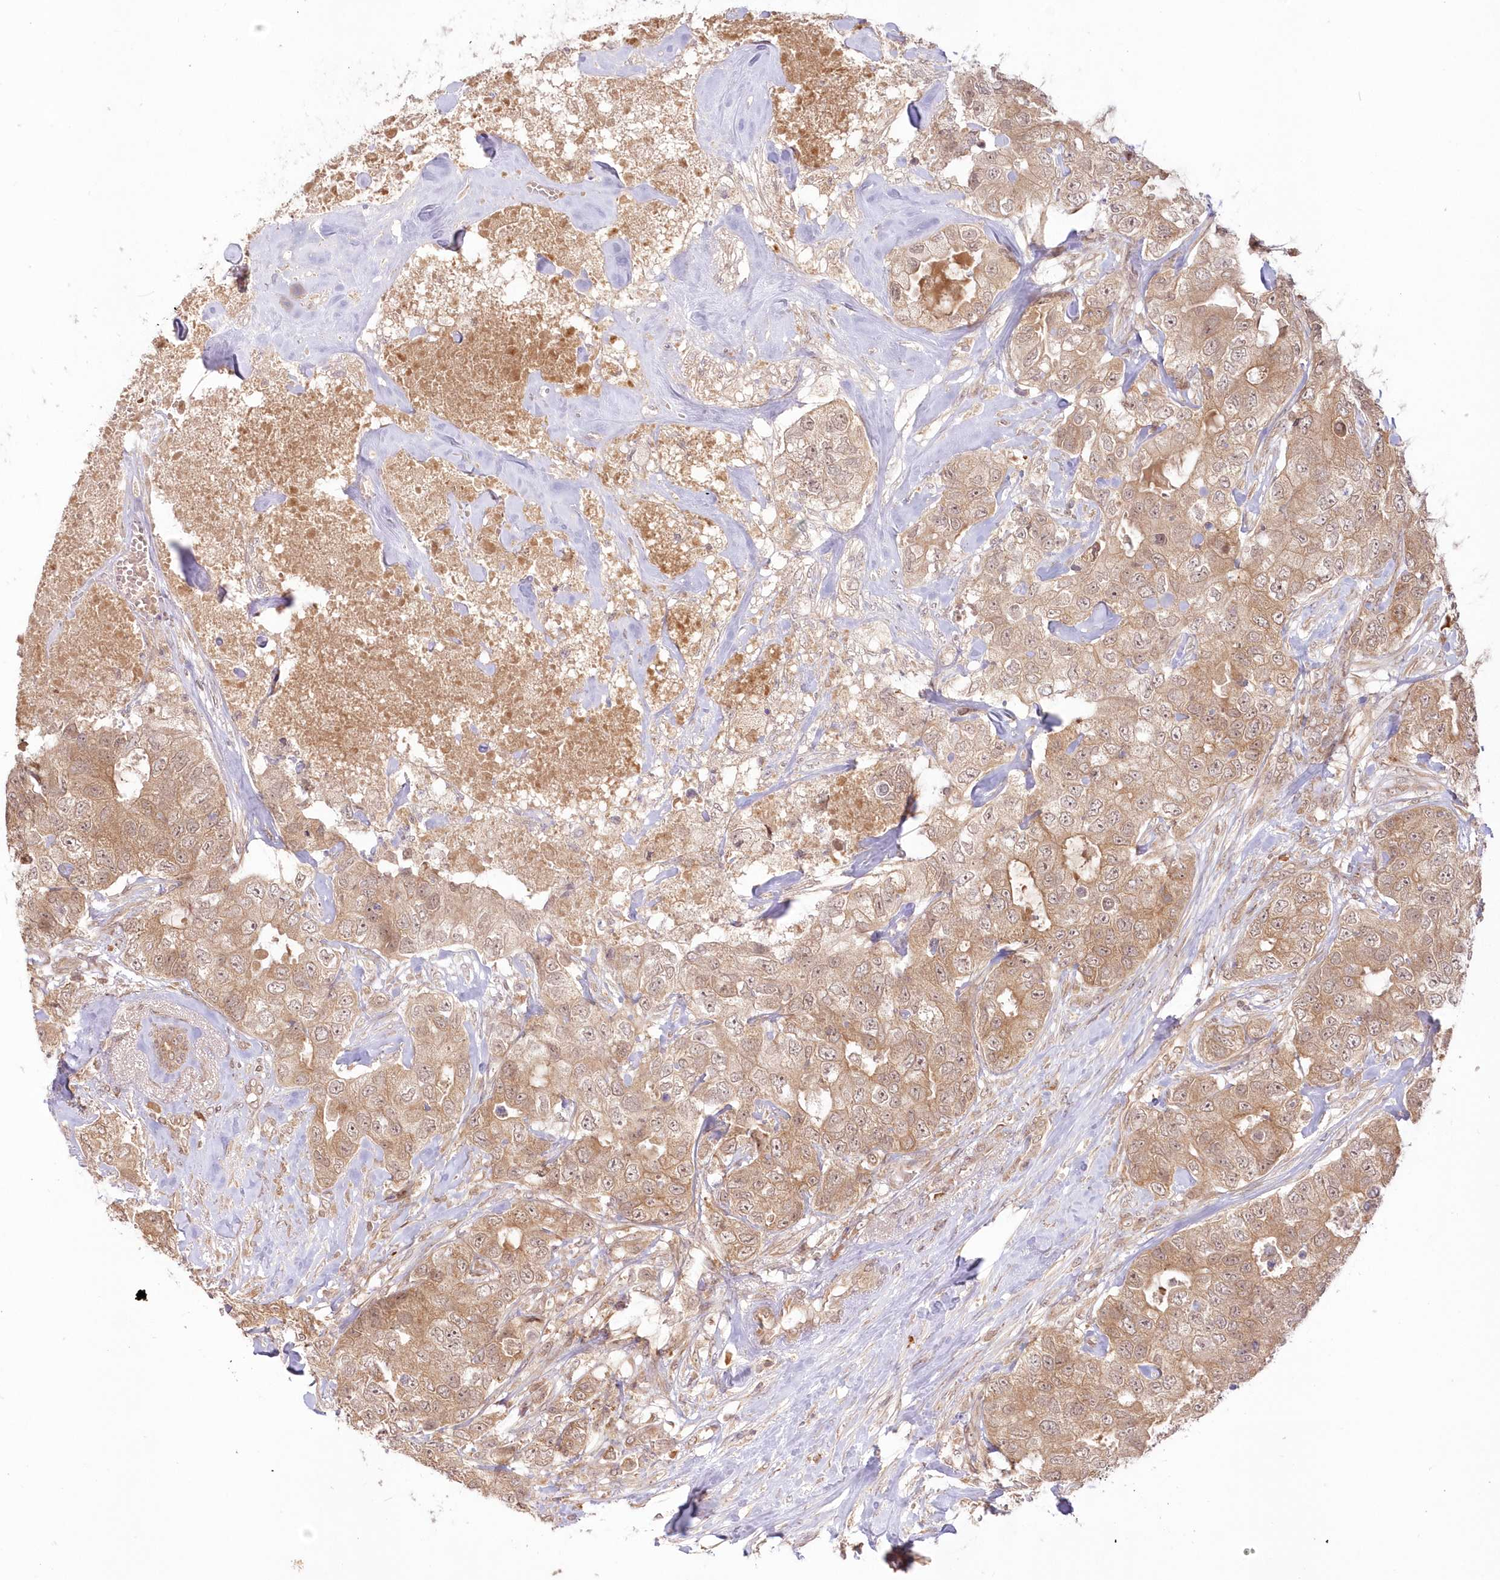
{"staining": {"intensity": "moderate", "quantity": ">75%", "location": "cytoplasmic/membranous,nuclear"}, "tissue": "breast cancer", "cell_type": "Tumor cells", "image_type": "cancer", "snomed": [{"axis": "morphology", "description": "Duct carcinoma"}, {"axis": "topography", "description": "Breast"}], "caption": "Immunohistochemical staining of breast infiltrating ductal carcinoma demonstrates moderate cytoplasmic/membranous and nuclear protein positivity in approximately >75% of tumor cells.", "gene": "MTMR3", "patient": {"sex": "female", "age": 62}}